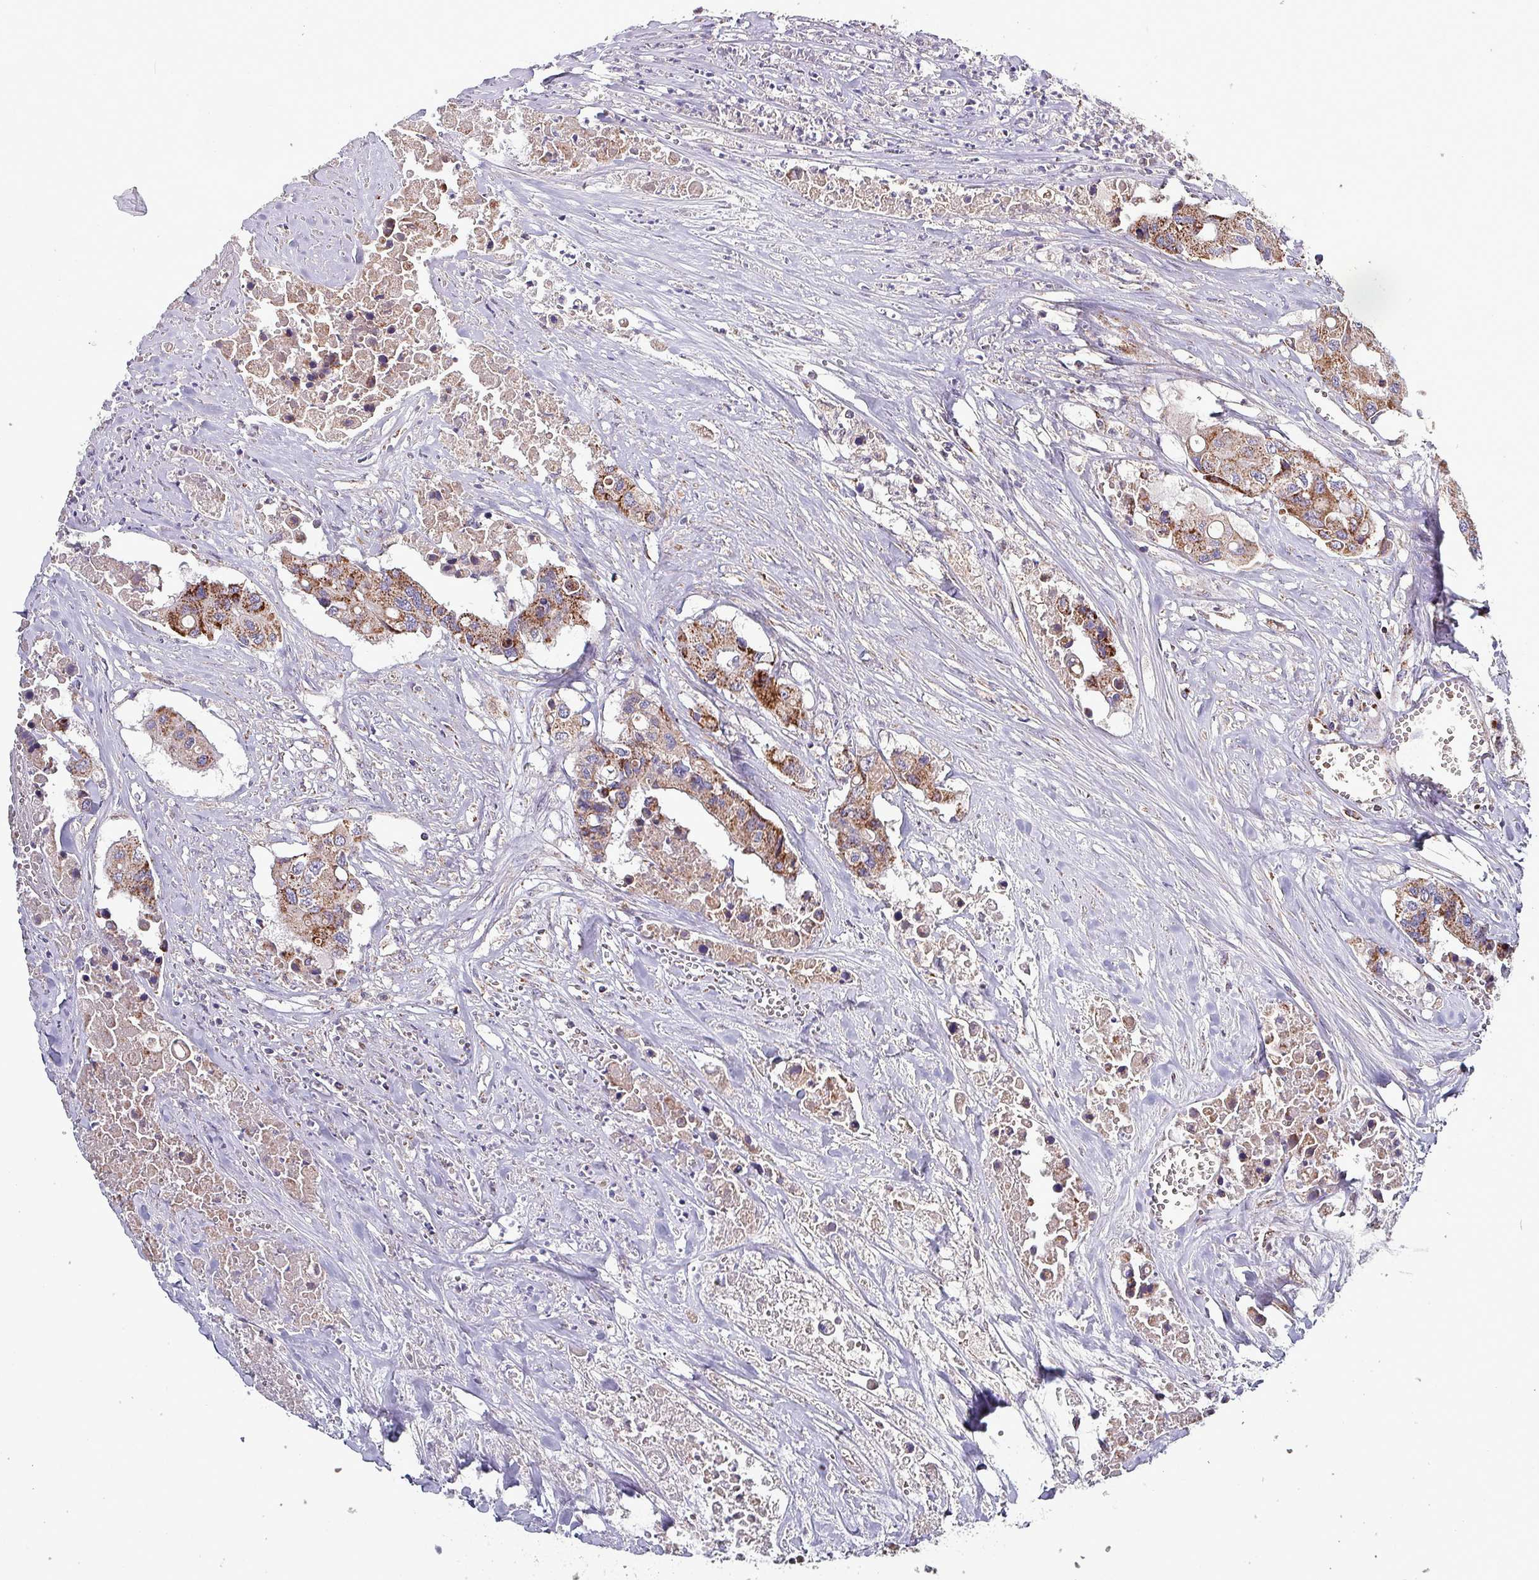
{"staining": {"intensity": "moderate", "quantity": ">75%", "location": "cytoplasmic/membranous"}, "tissue": "colorectal cancer", "cell_type": "Tumor cells", "image_type": "cancer", "snomed": [{"axis": "morphology", "description": "Adenocarcinoma, NOS"}, {"axis": "topography", "description": "Colon"}], "caption": "Immunohistochemical staining of colorectal cancer exhibits medium levels of moderate cytoplasmic/membranous positivity in about >75% of tumor cells. The staining was performed using DAB to visualize the protein expression in brown, while the nuclei were stained in blue with hematoxylin (Magnification: 20x).", "gene": "ZNF322", "patient": {"sex": "male", "age": 77}}